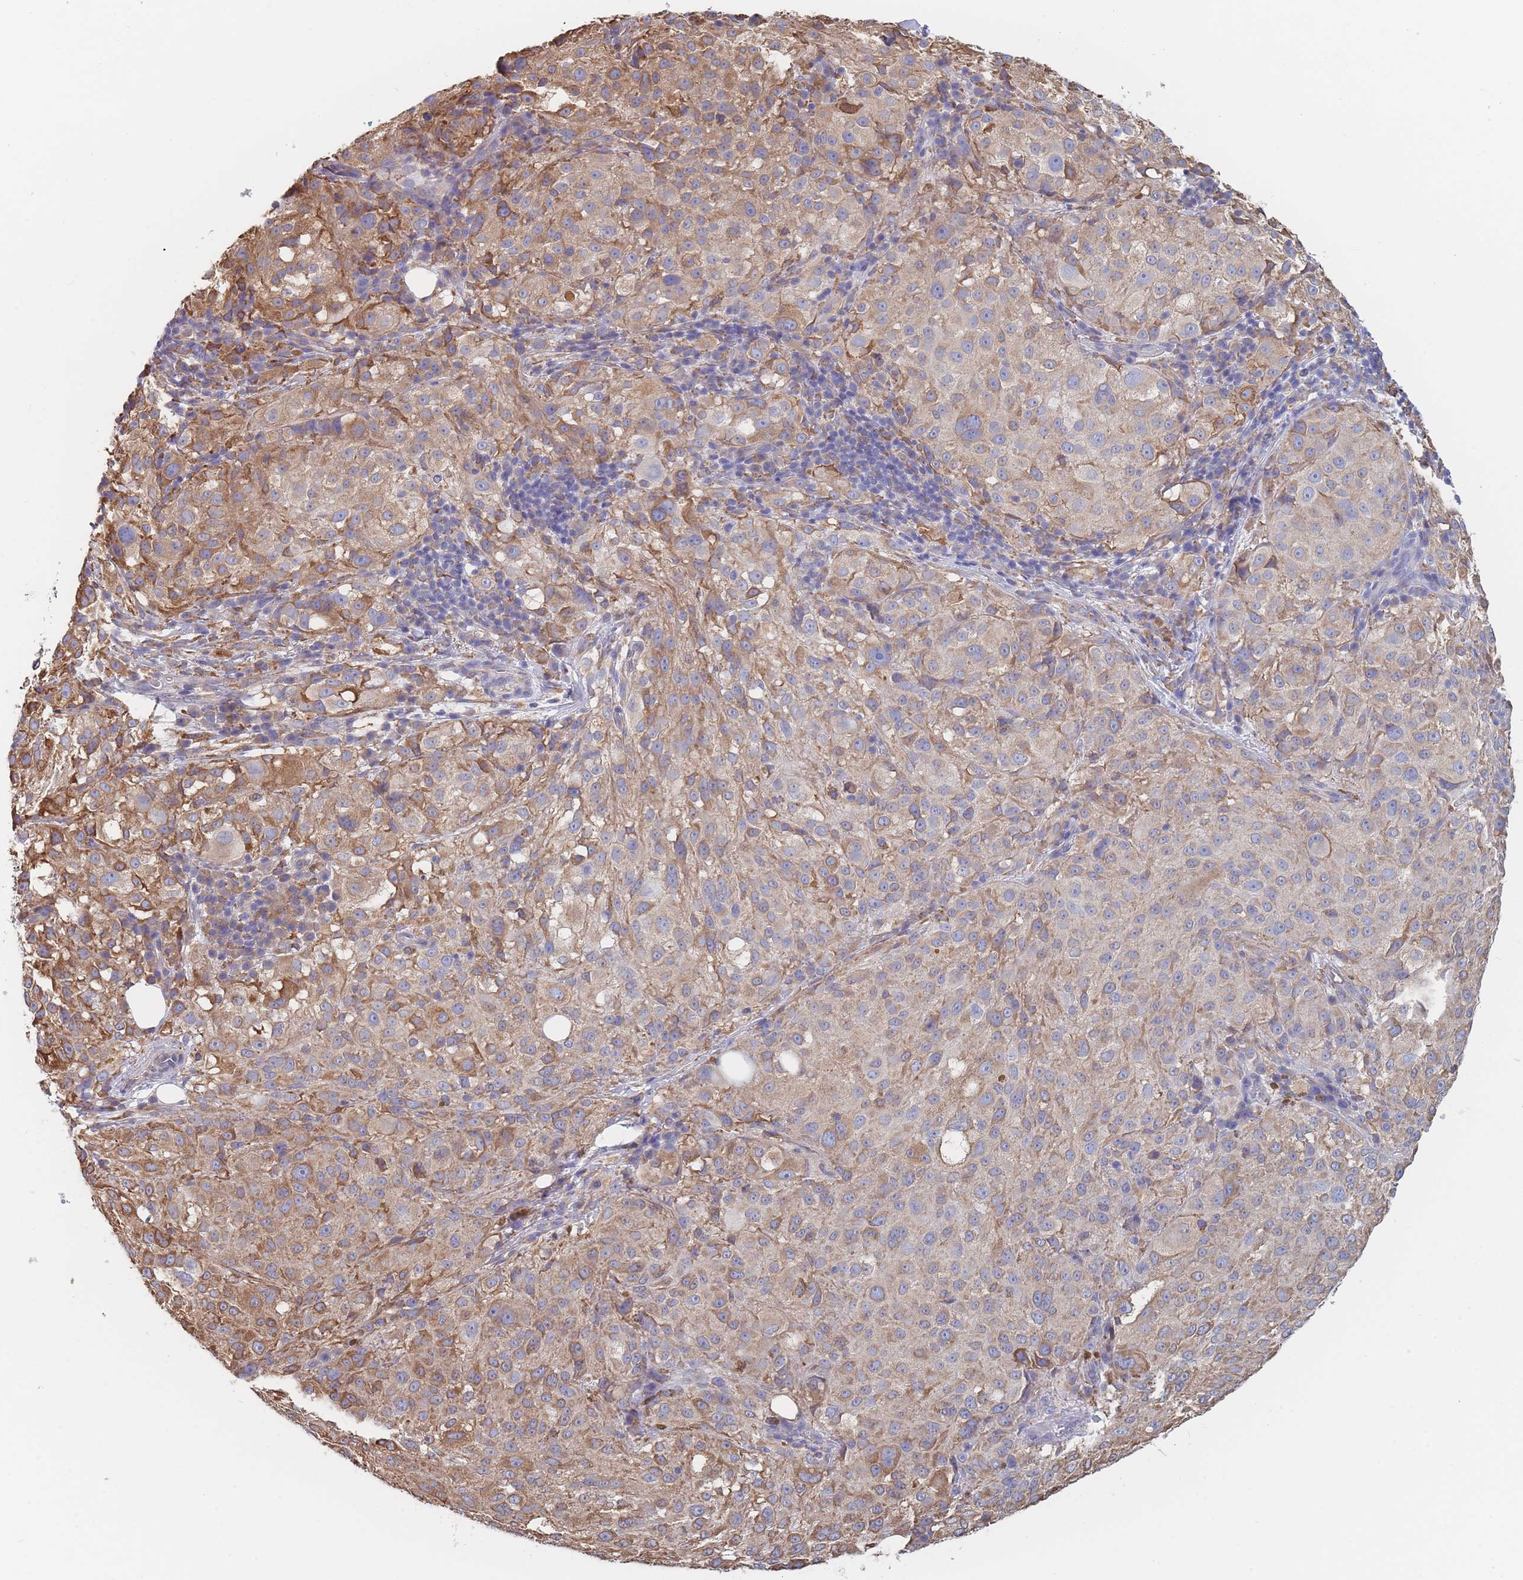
{"staining": {"intensity": "moderate", "quantity": "25%-75%", "location": "cytoplasmic/membranous"}, "tissue": "melanoma", "cell_type": "Tumor cells", "image_type": "cancer", "snomed": [{"axis": "morphology", "description": "Necrosis, NOS"}, {"axis": "morphology", "description": "Malignant melanoma, NOS"}, {"axis": "topography", "description": "Skin"}], "caption": "The photomicrograph shows a brown stain indicating the presence of a protein in the cytoplasmic/membranous of tumor cells in malignant melanoma.", "gene": "OR7C2", "patient": {"sex": "female", "age": 87}}